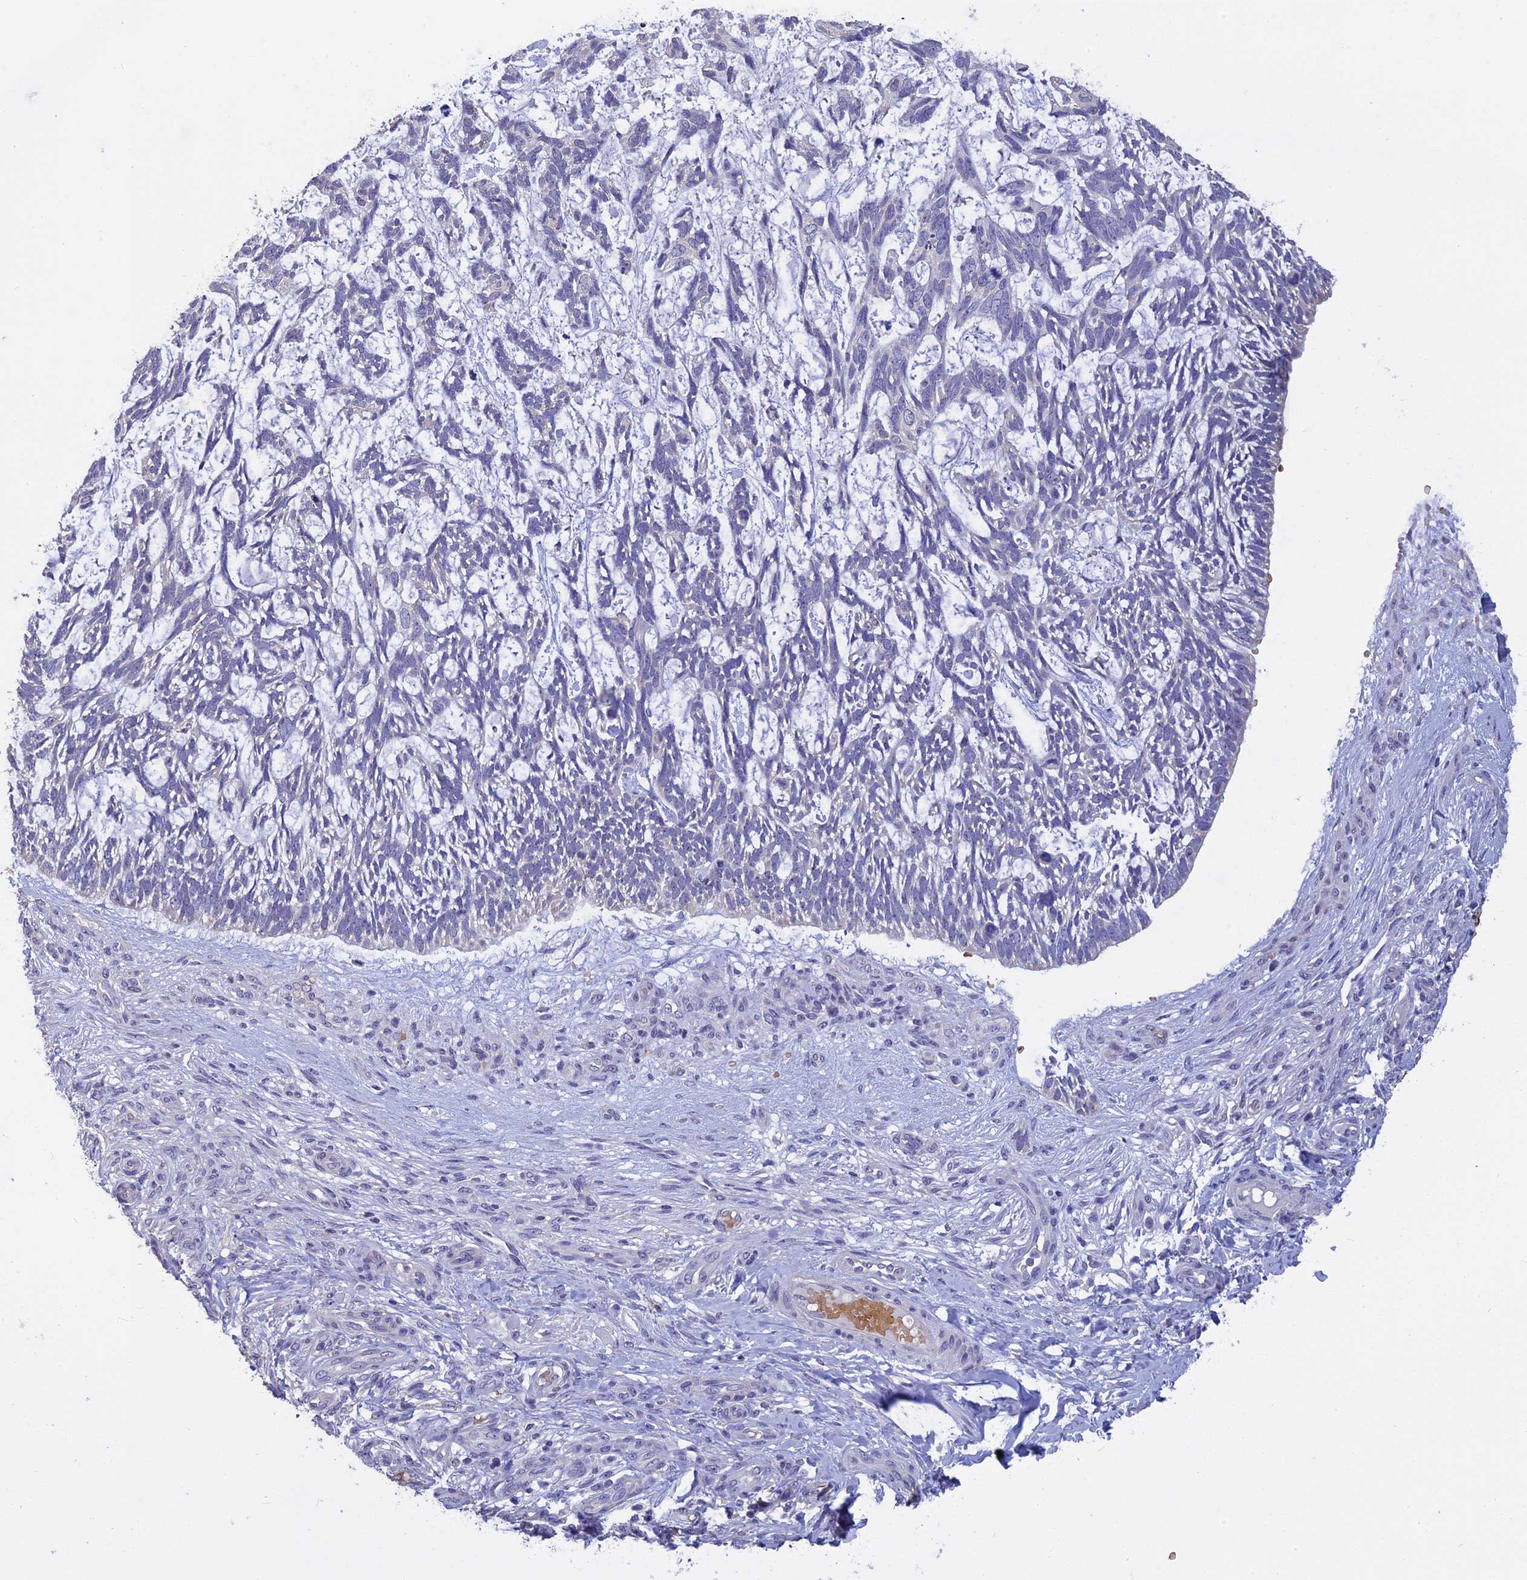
{"staining": {"intensity": "negative", "quantity": "none", "location": "none"}, "tissue": "skin cancer", "cell_type": "Tumor cells", "image_type": "cancer", "snomed": [{"axis": "morphology", "description": "Basal cell carcinoma"}, {"axis": "topography", "description": "Skin"}], "caption": "IHC image of neoplastic tissue: human skin cancer (basal cell carcinoma) stained with DAB (3,3'-diaminobenzidine) demonstrates no significant protein positivity in tumor cells.", "gene": "KNOP1", "patient": {"sex": "male", "age": 88}}